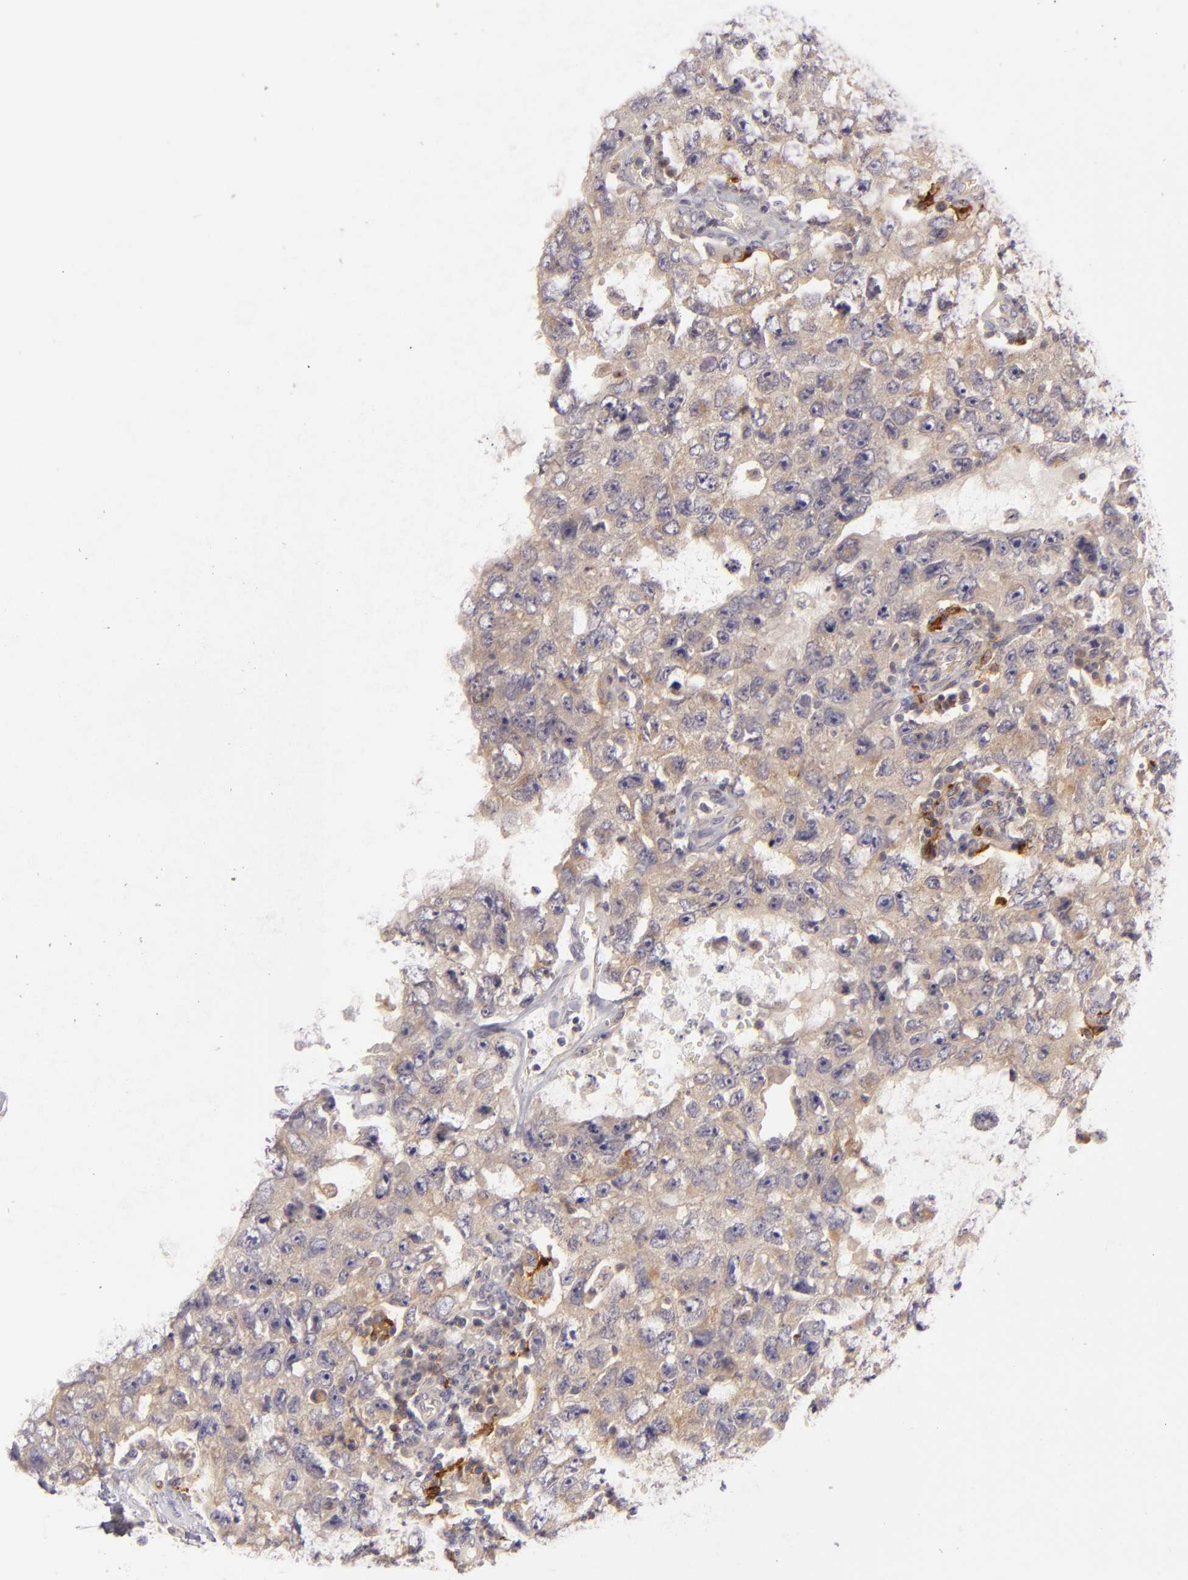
{"staining": {"intensity": "weak", "quantity": ">75%", "location": "cytoplasmic/membranous"}, "tissue": "testis cancer", "cell_type": "Tumor cells", "image_type": "cancer", "snomed": [{"axis": "morphology", "description": "Carcinoma, Embryonal, NOS"}, {"axis": "topography", "description": "Testis"}], "caption": "High-magnification brightfield microscopy of testis cancer (embryonal carcinoma) stained with DAB (3,3'-diaminobenzidine) (brown) and counterstained with hematoxylin (blue). tumor cells exhibit weak cytoplasmic/membranous expression is identified in approximately>75% of cells.", "gene": "CD83", "patient": {"sex": "male", "age": 26}}